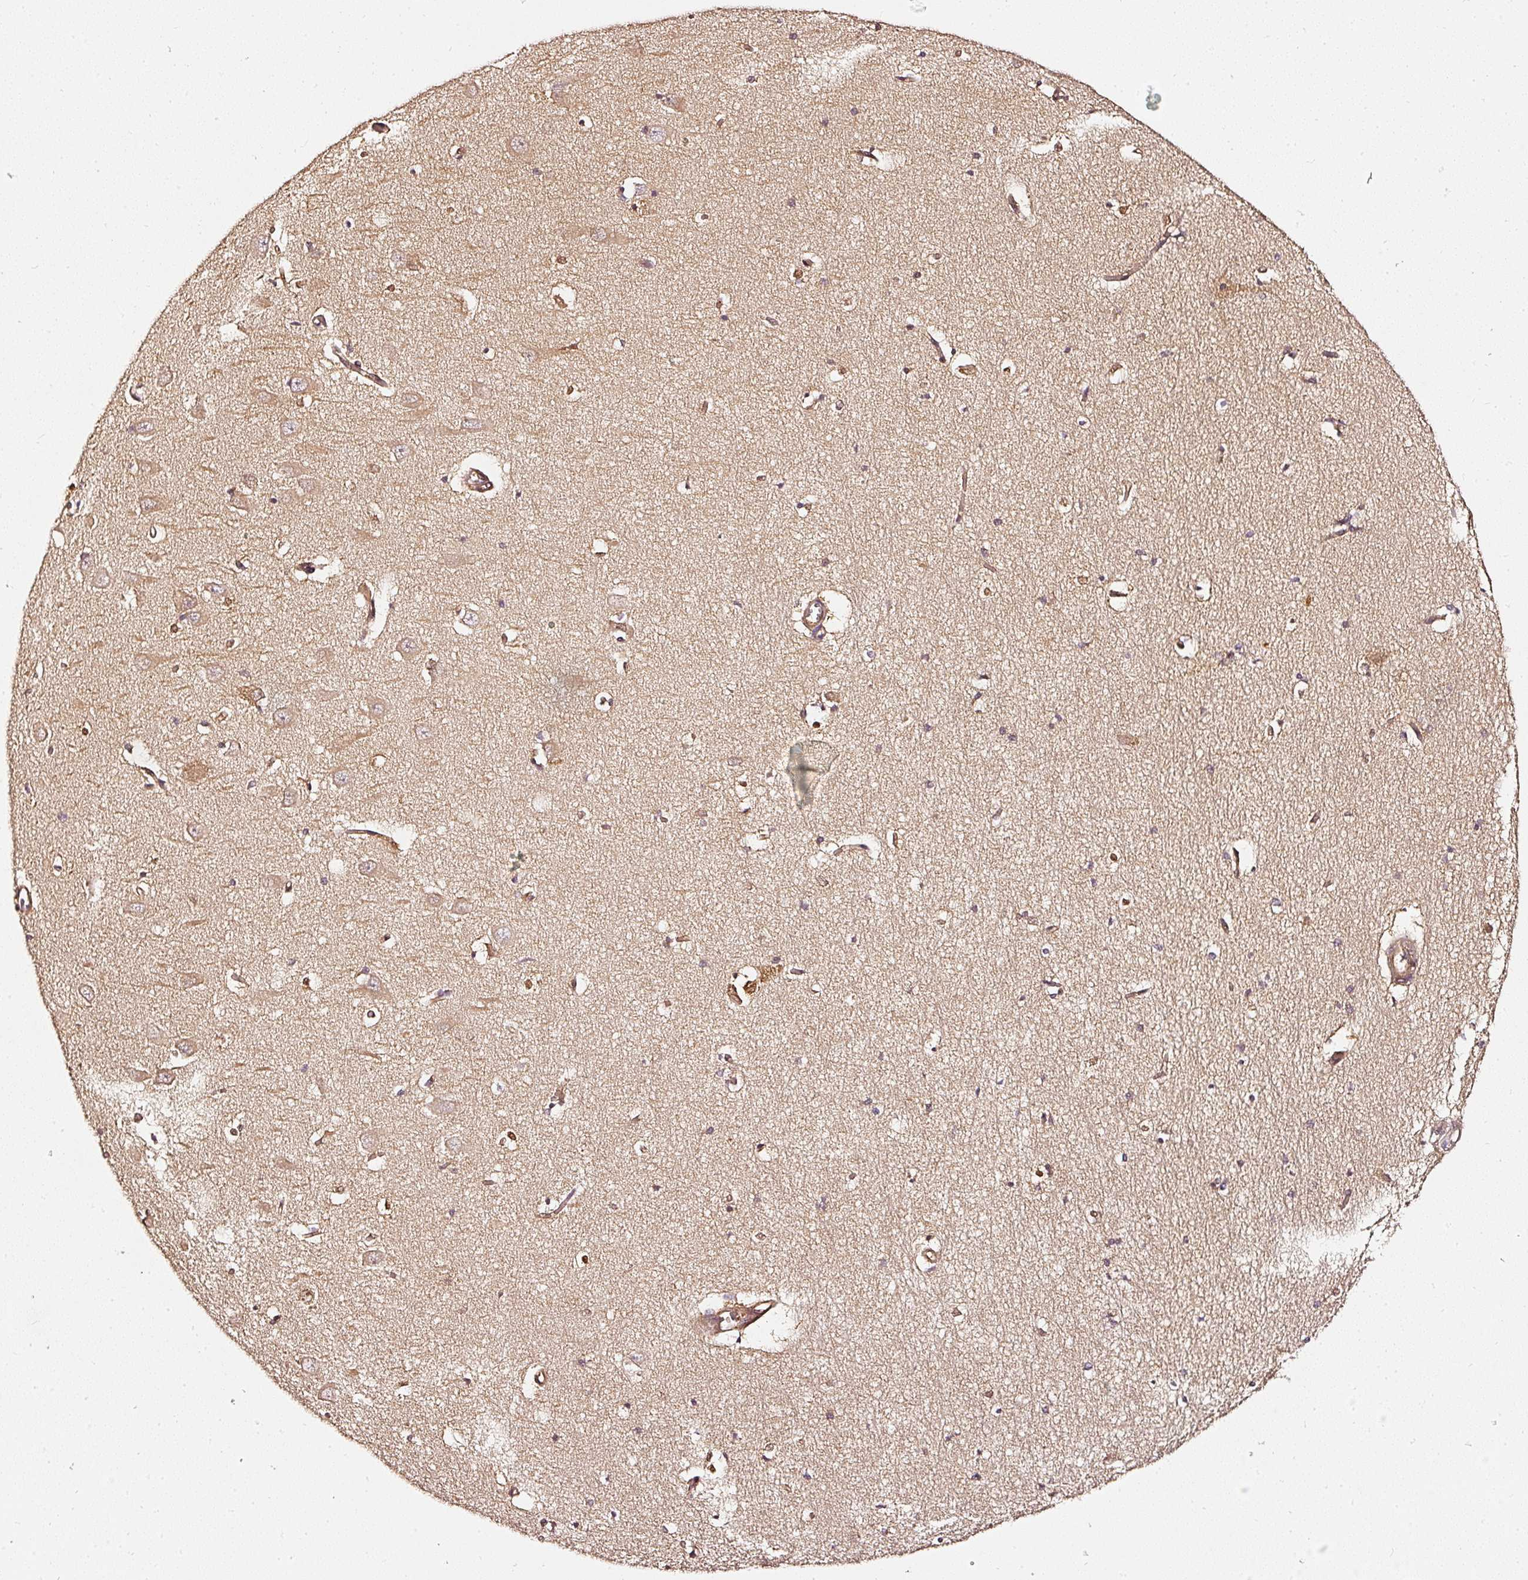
{"staining": {"intensity": "moderate", "quantity": ">75%", "location": "cytoplasmic/membranous"}, "tissue": "hippocampus", "cell_type": "Glial cells", "image_type": "normal", "snomed": [{"axis": "morphology", "description": "Normal tissue, NOS"}, {"axis": "topography", "description": "Hippocampus"}], "caption": "This is a photomicrograph of immunohistochemistry (IHC) staining of benign hippocampus, which shows moderate positivity in the cytoplasmic/membranous of glial cells.", "gene": "ASMTL", "patient": {"sex": "male", "age": 70}}